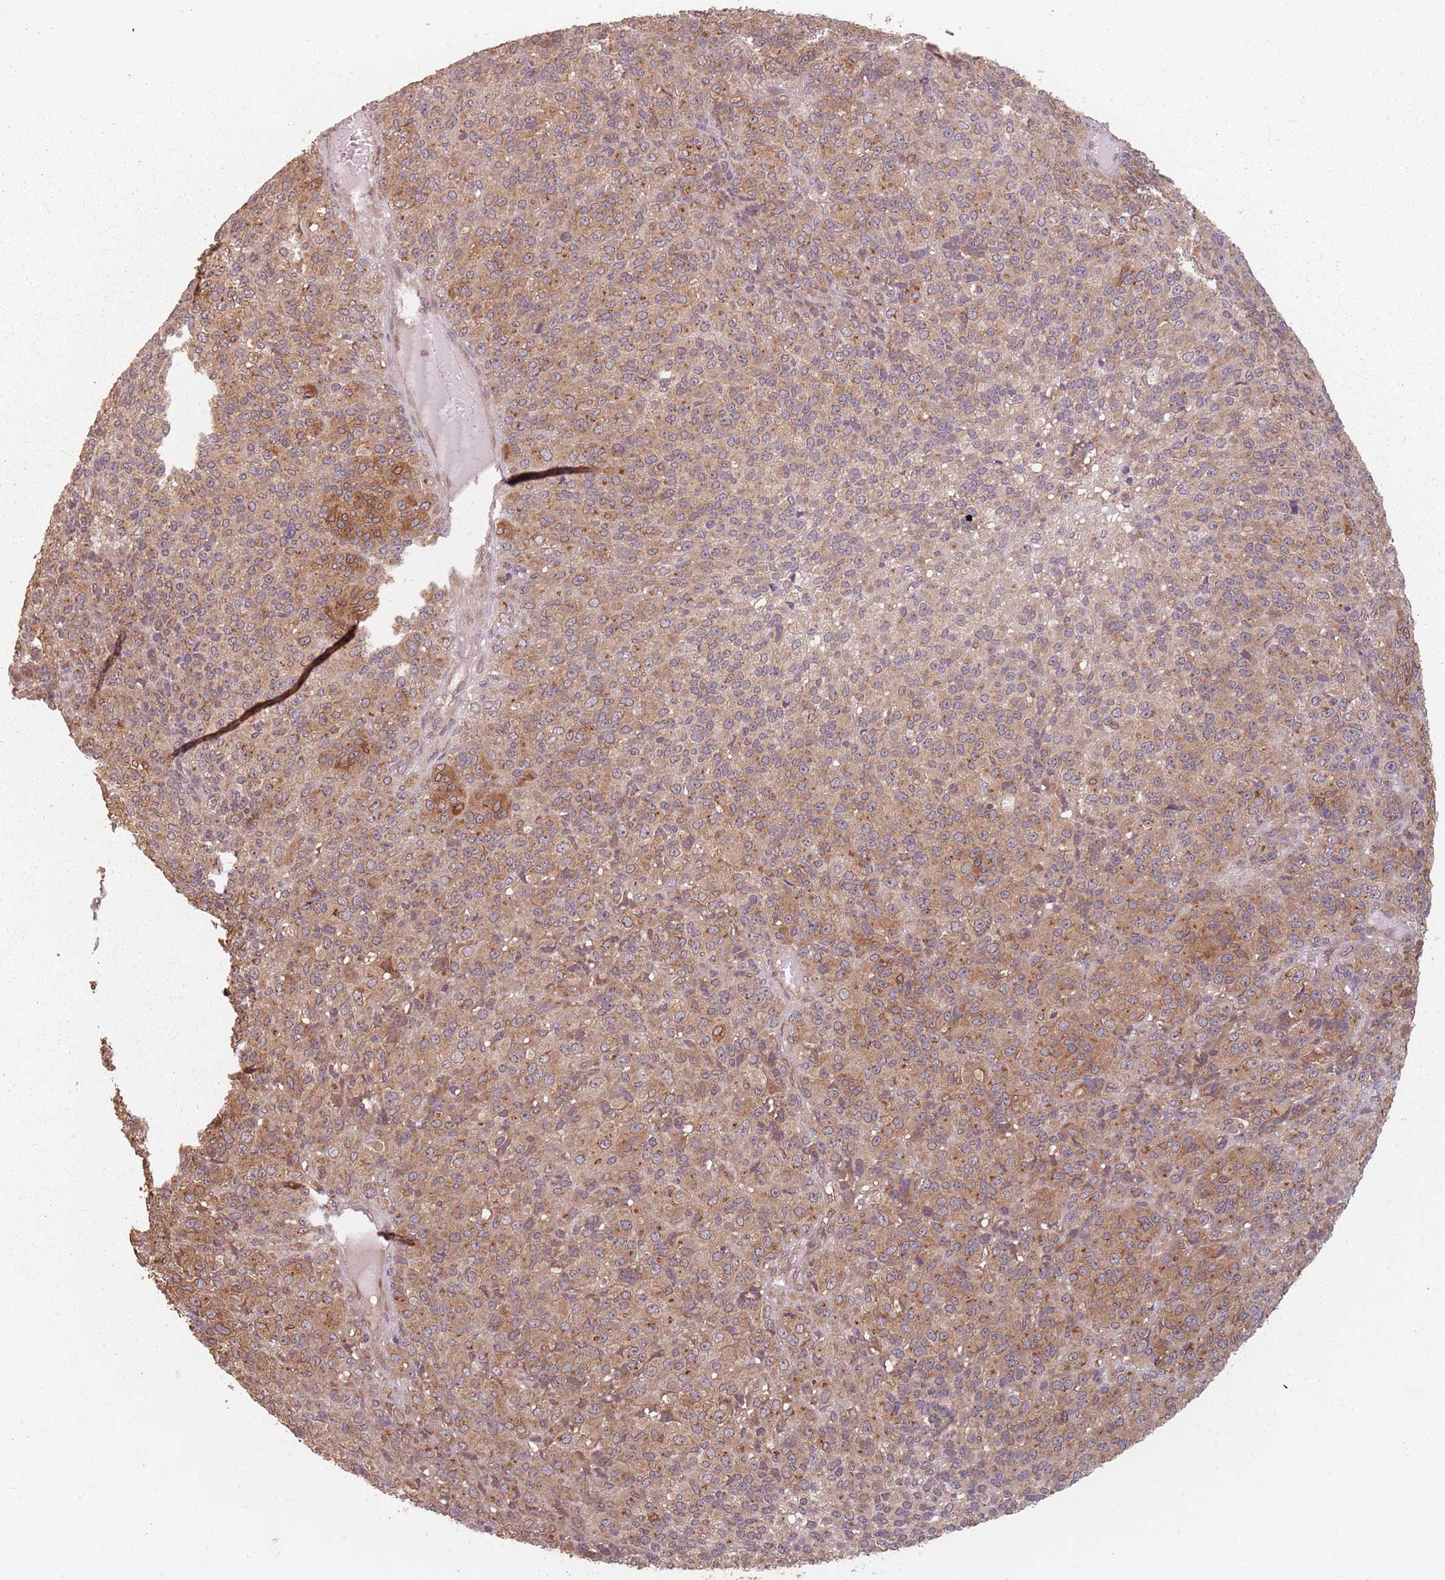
{"staining": {"intensity": "moderate", "quantity": ">75%", "location": "cytoplasmic/membranous"}, "tissue": "melanoma", "cell_type": "Tumor cells", "image_type": "cancer", "snomed": [{"axis": "morphology", "description": "Malignant melanoma, Metastatic site"}, {"axis": "topography", "description": "Brain"}], "caption": "About >75% of tumor cells in human melanoma display moderate cytoplasmic/membranous protein staining as visualized by brown immunohistochemical staining.", "gene": "C3orf14", "patient": {"sex": "female", "age": 56}}